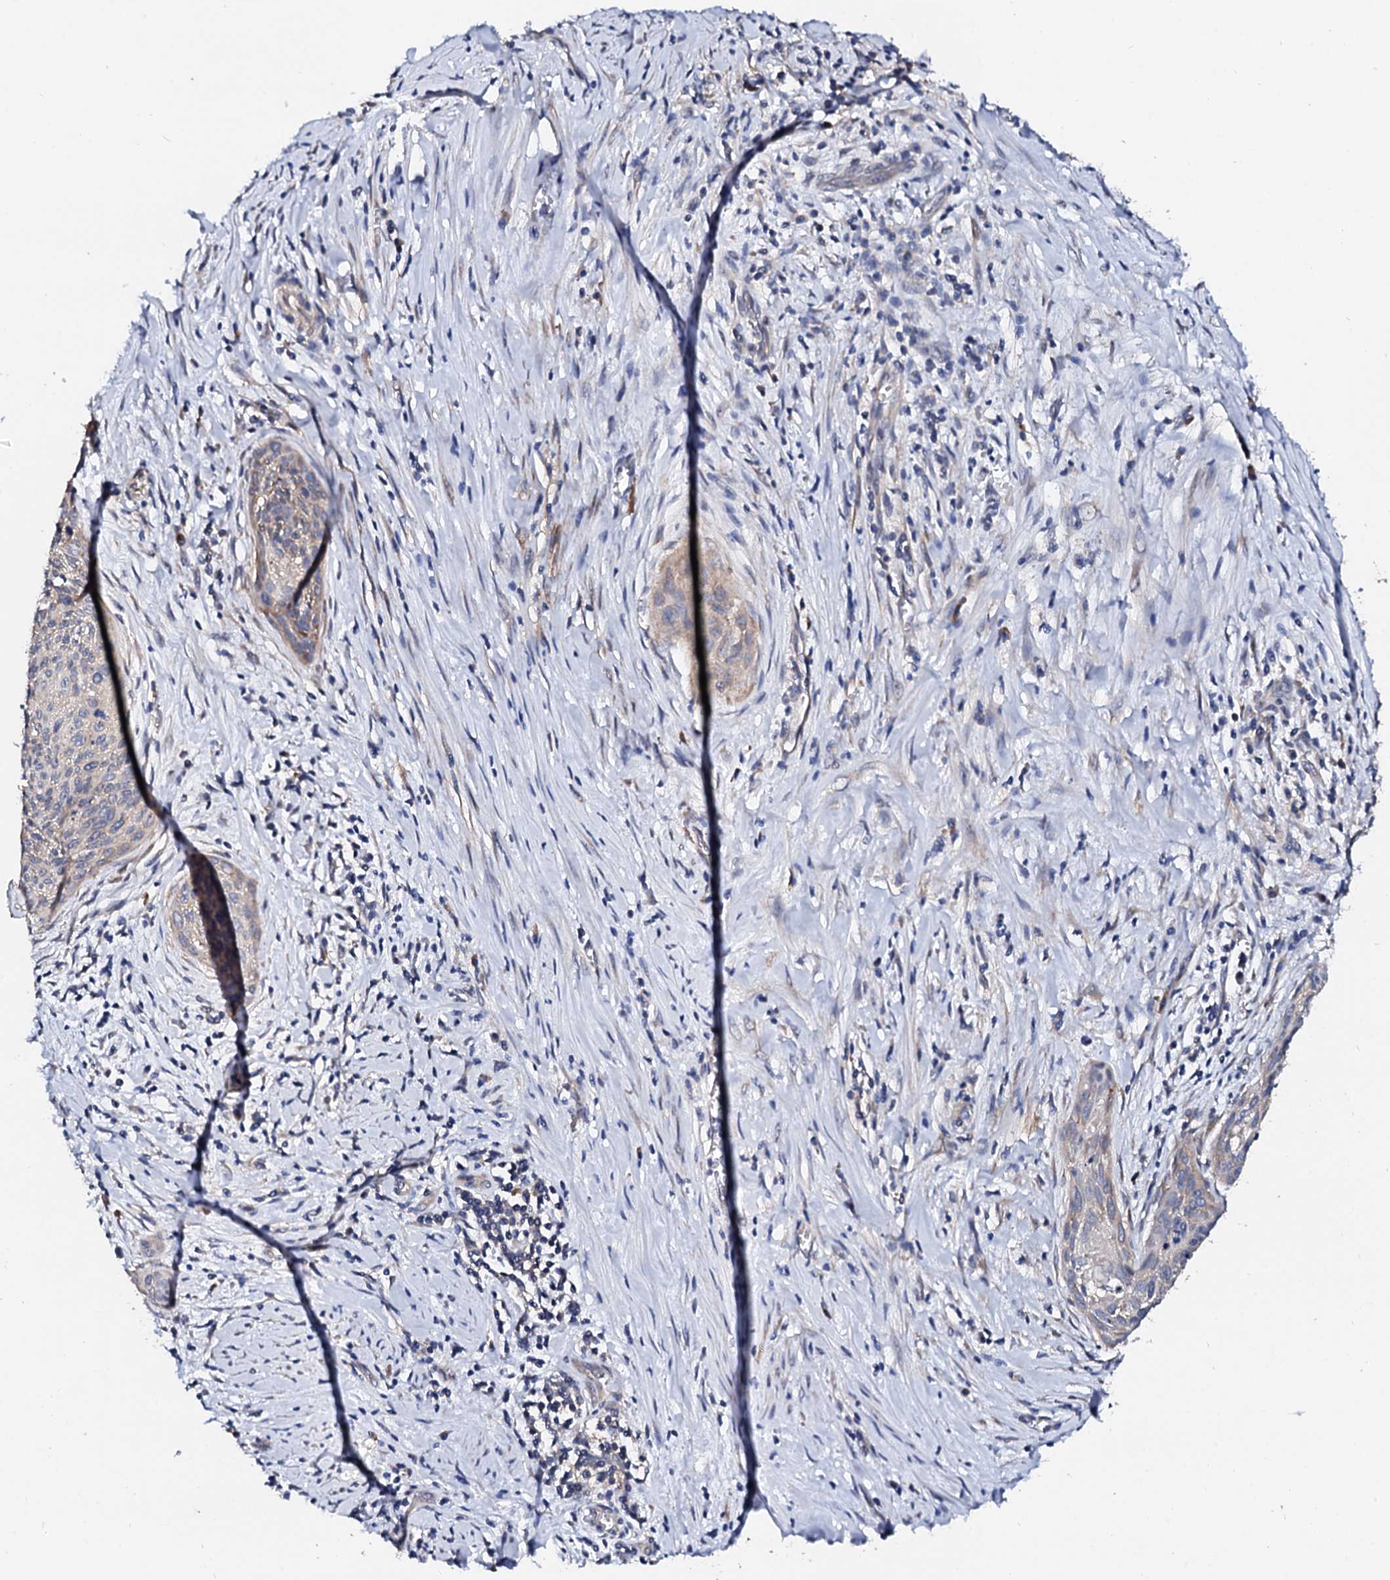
{"staining": {"intensity": "weak", "quantity": "<25%", "location": "cytoplasmic/membranous"}, "tissue": "cervical cancer", "cell_type": "Tumor cells", "image_type": "cancer", "snomed": [{"axis": "morphology", "description": "Squamous cell carcinoma, NOS"}, {"axis": "topography", "description": "Cervix"}], "caption": "This is an immunohistochemistry image of cervical cancer (squamous cell carcinoma). There is no expression in tumor cells.", "gene": "NUP58", "patient": {"sex": "female", "age": 55}}